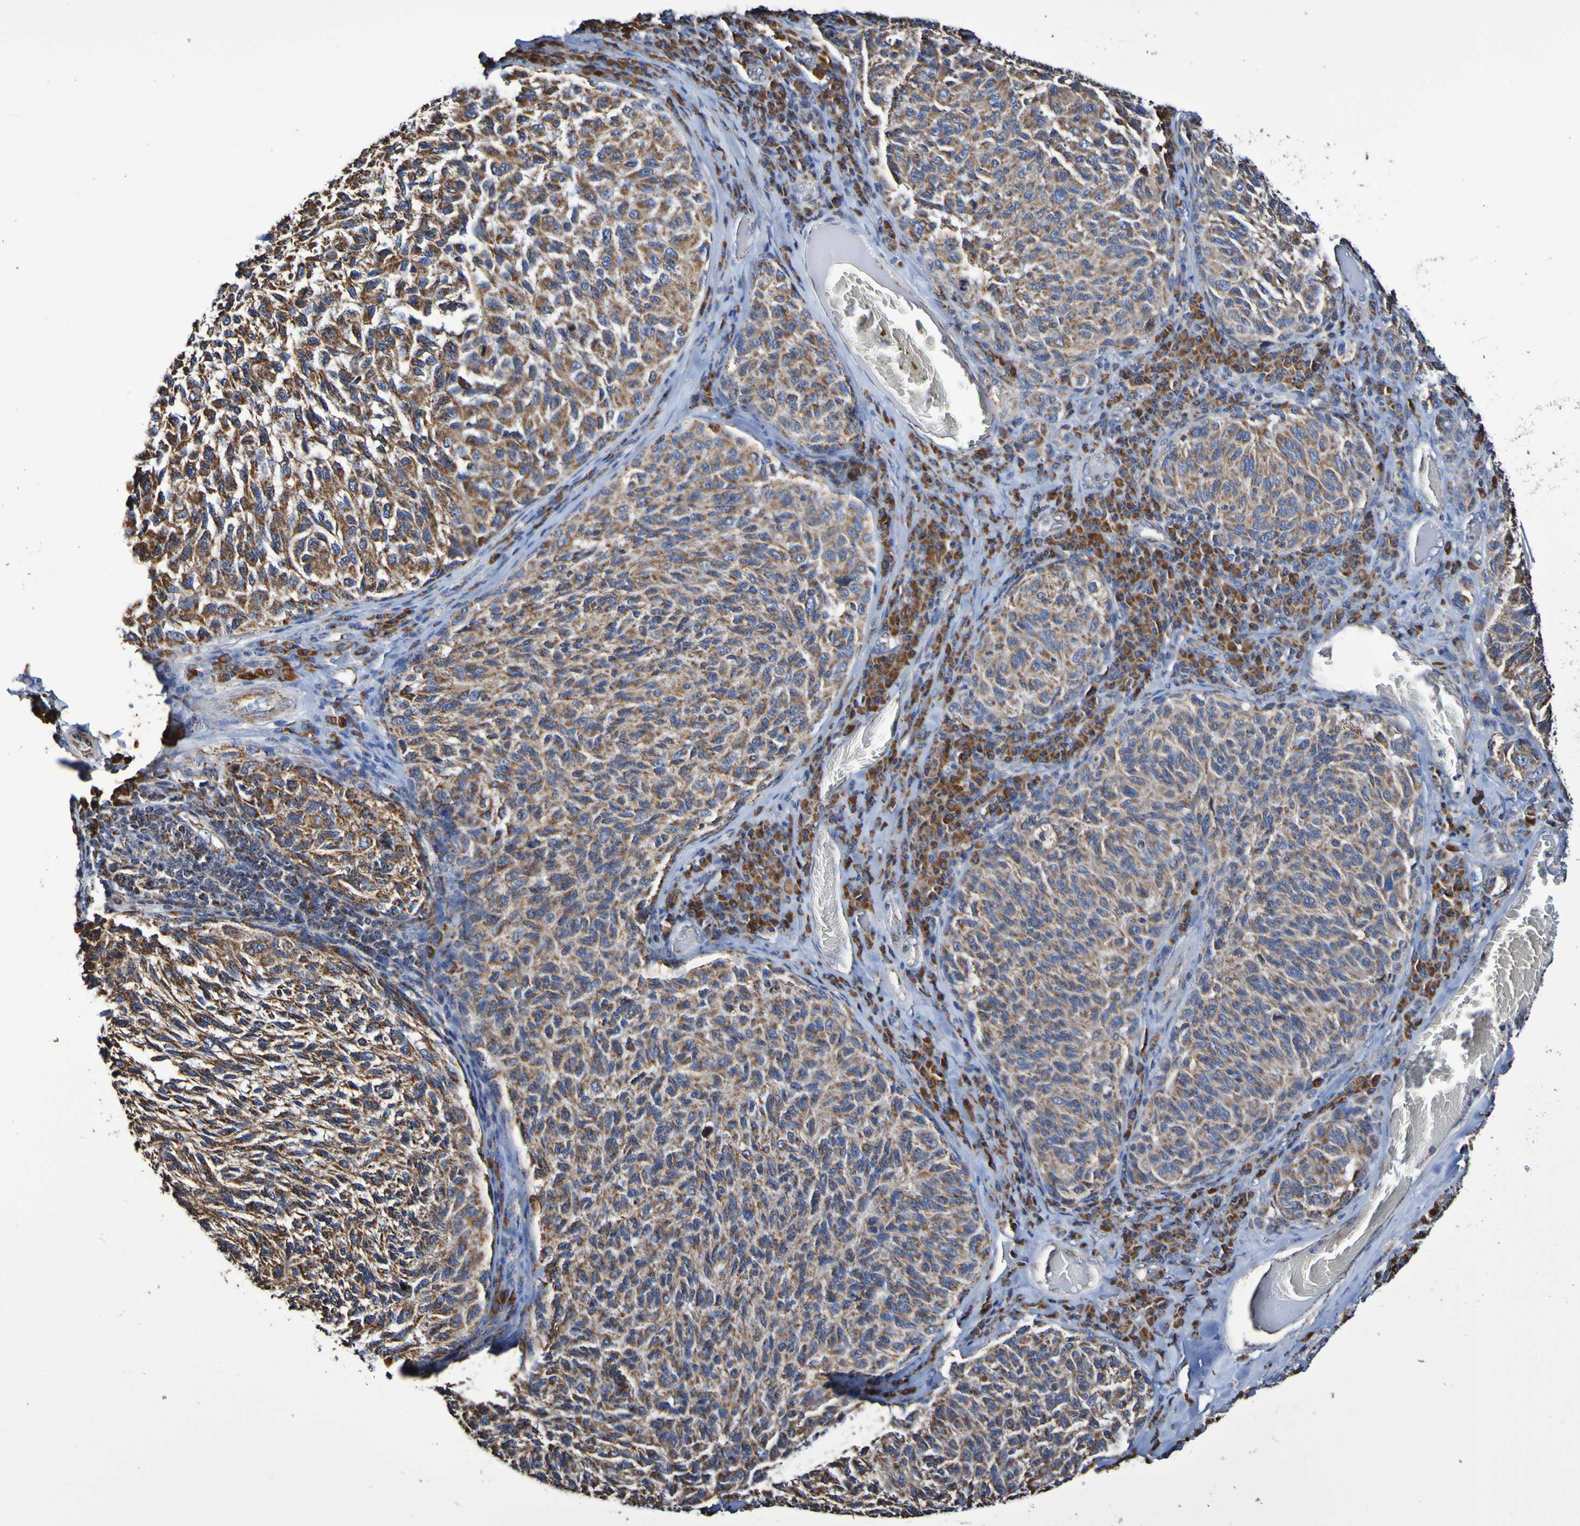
{"staining": {"intensity": "moderate", "quantity": ">75%", "location": "cytoplasmic/membranous"}, "tissue": "melanoma", "cell_type": "Tumor cells", "image_type": "cancer", "snomed": [{"axis": "morphology", "description": "Malignant melanoma, NOS"}, {"axis": "topography", "description": "Skin"}], "caption": "Melanoma was stained to show a protein in brown. There is medium levels of moderate cytoplasmic/membranous expression in approximately >75% of tumor cells.", "gene": "IL18R1", "patient": {"sex": "female", "age": 73}}